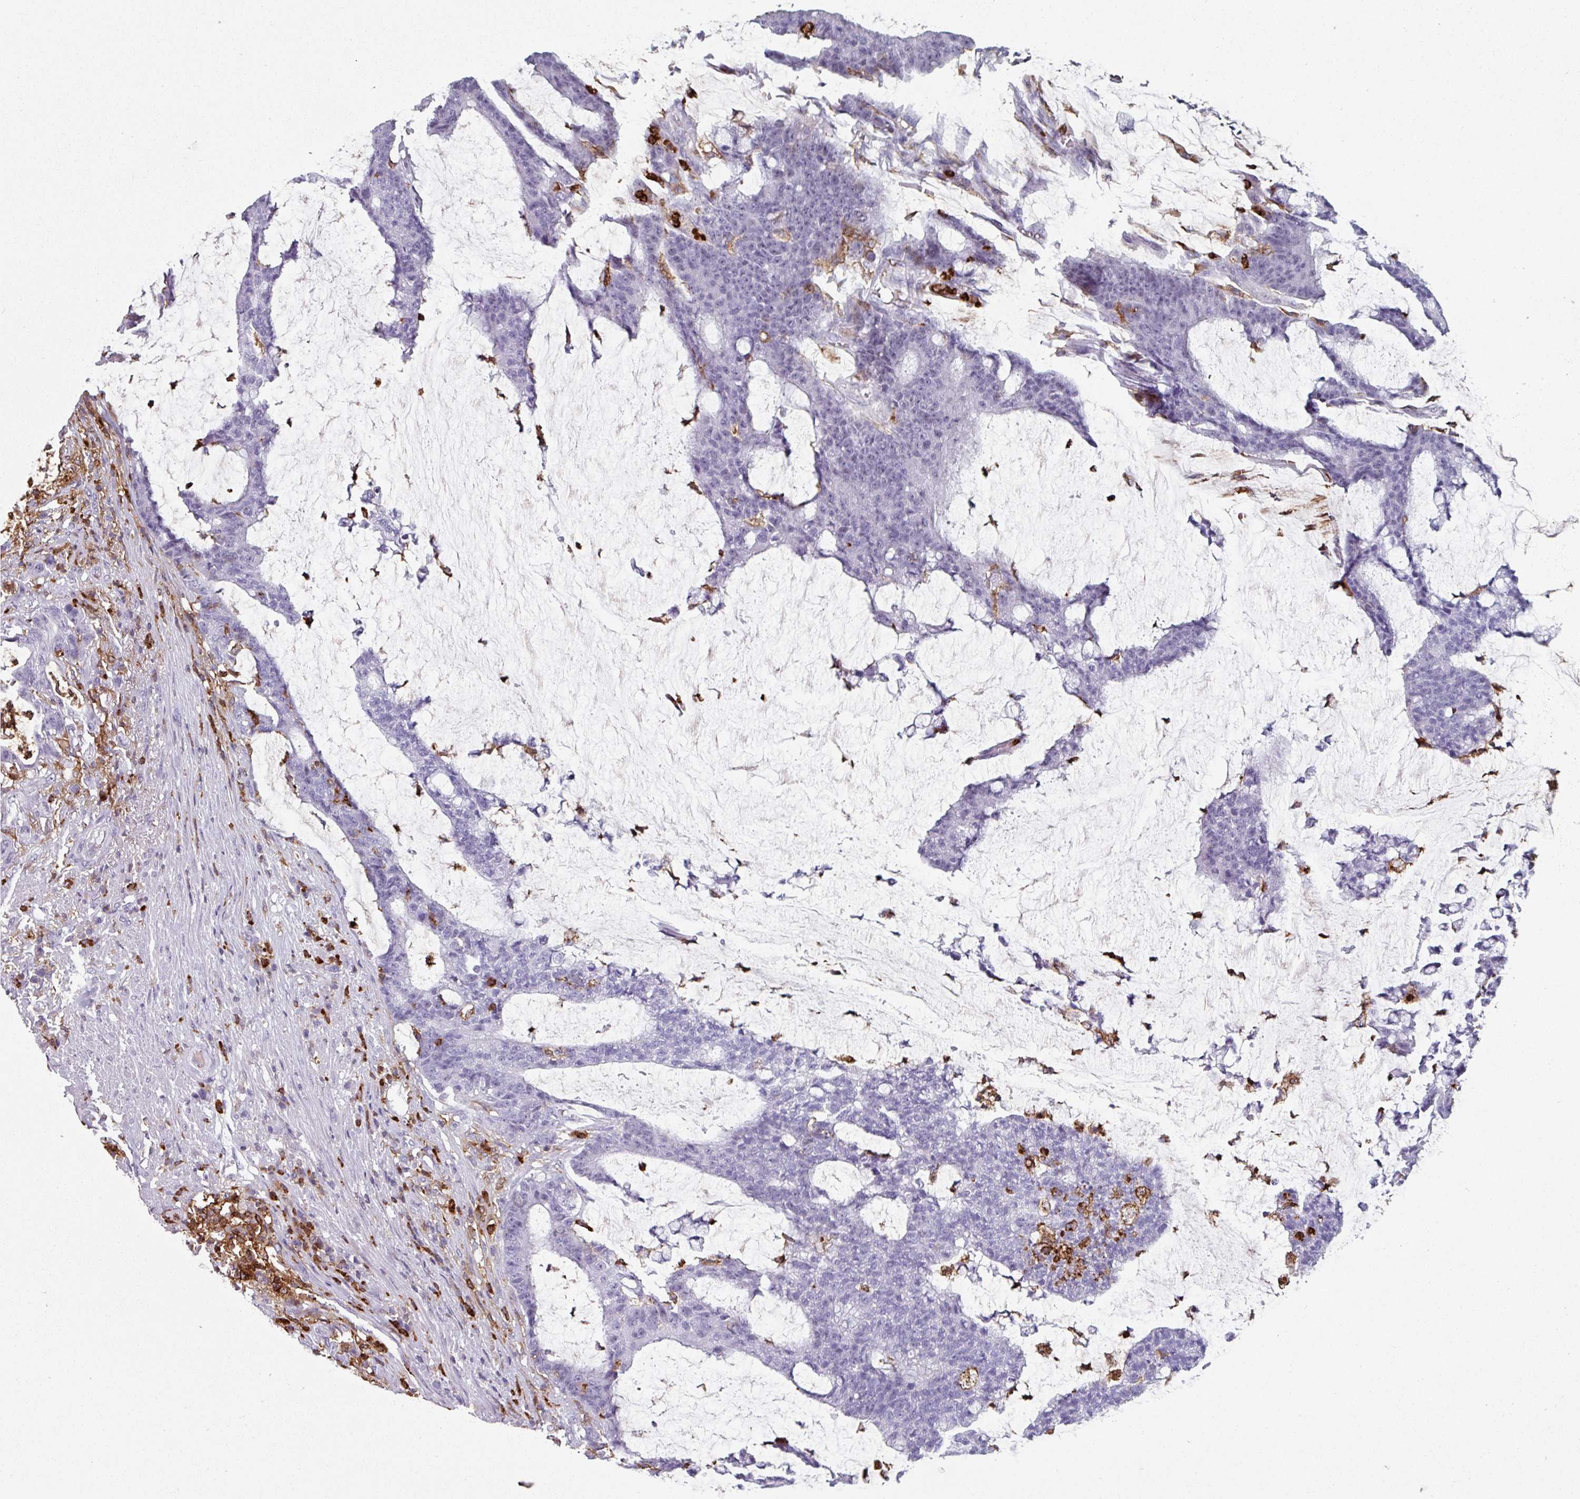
{"staining": {"intensity": "negative", "quantity": "none", "location": "none"}, "tissue": "colorectal cancer", "cell_type": "Tumor cells", "image_type": "cancer", "snomed": [{"axis": "morphology", "description": "Adenocarcinoma, NOS"}, {"axis": "topography", "description": "Colon"}], "caption": "This is an immunohistochemistry (IHC) histopathology image of colorectal cancer (adenocarcinoma). There is no positivity in tumor cells.", "gene": "EXOSC5", "patient": {"sex": "female", "age": 84}}